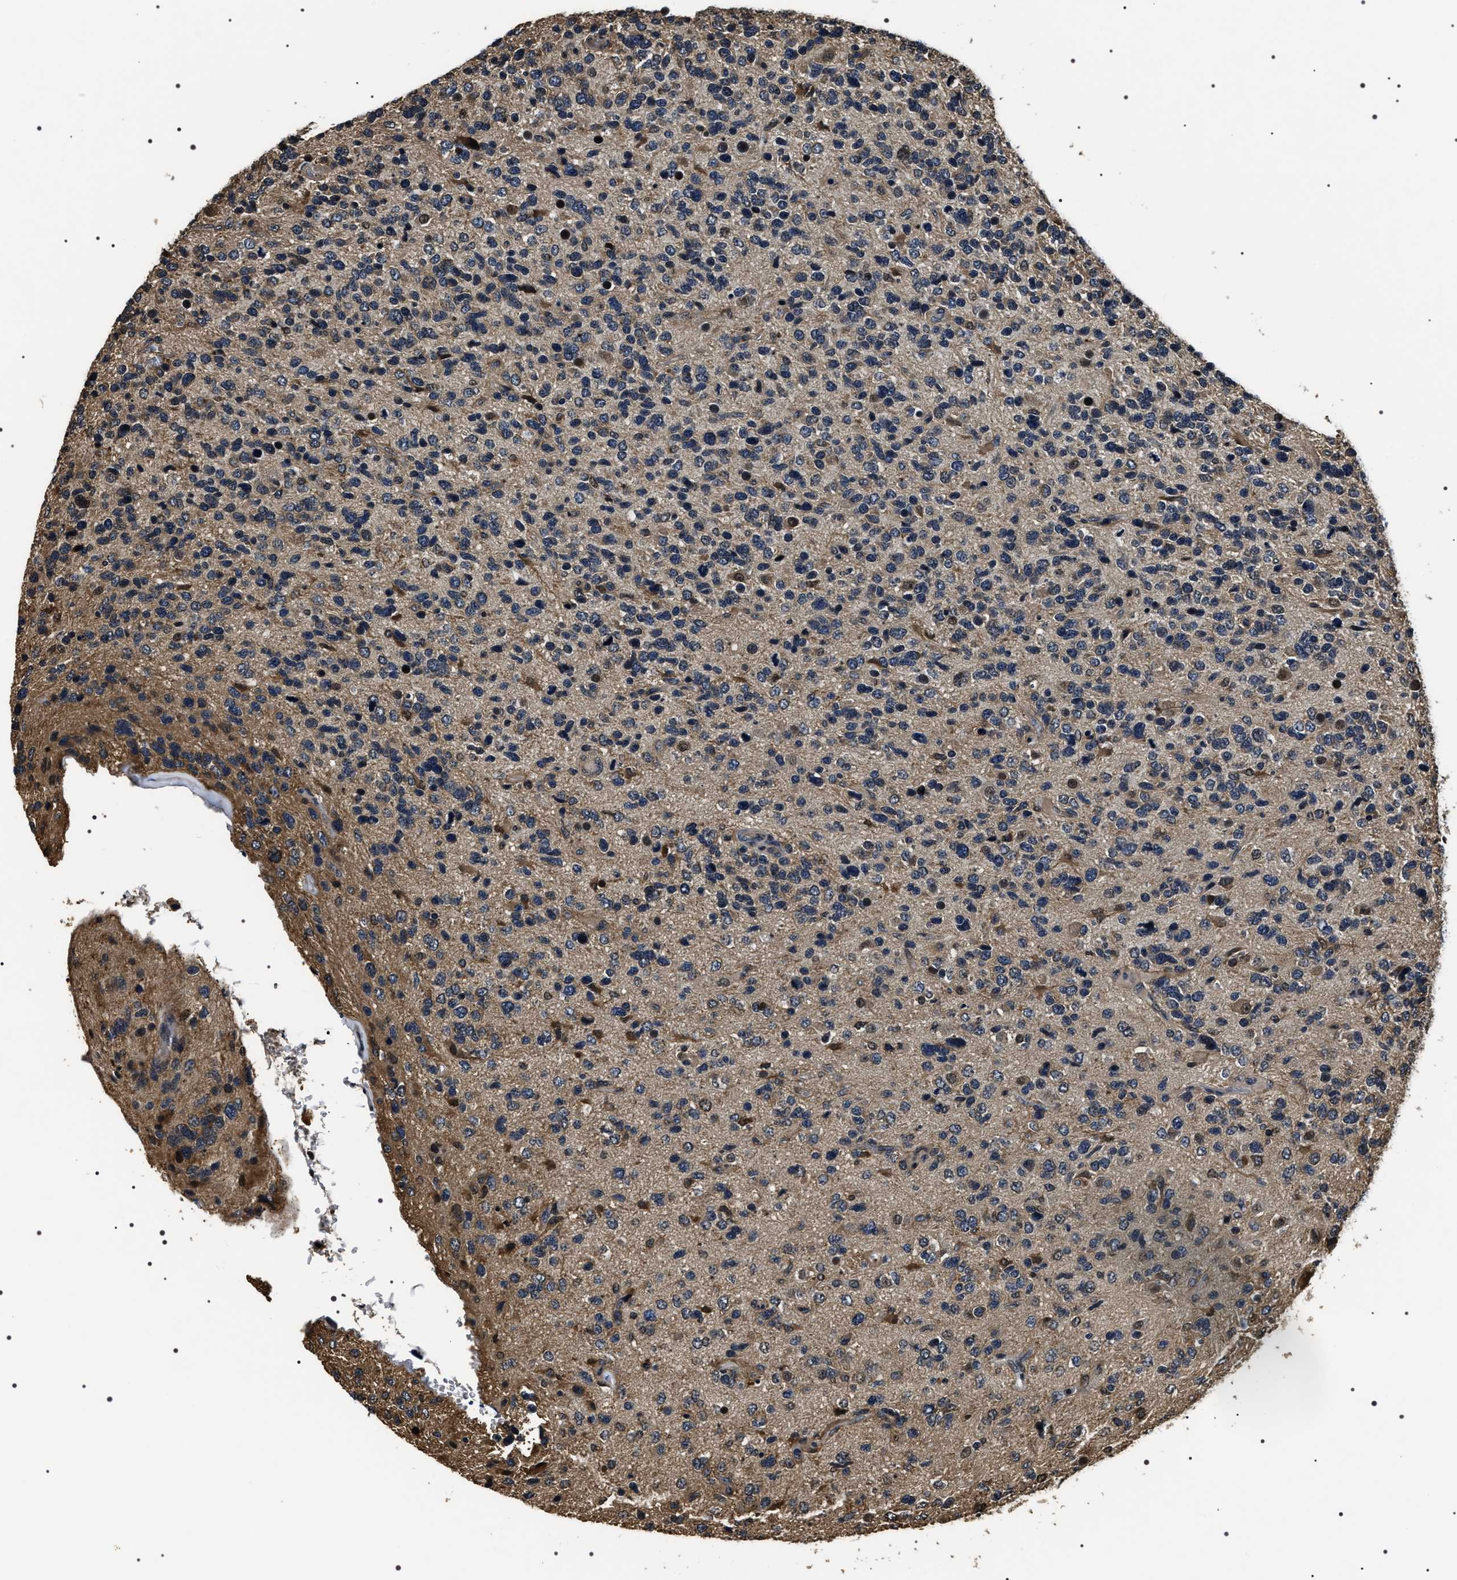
{"staining": {"intensity": "weak", "quantity": "<25%", "location": "cytoplasmic/membranous"}, "tissue": "glioma", "cell_type": "Tumor cells", "image_type": "cancer", "snomed": [{"axis": "morphology", "description": "Glioma, malignant, High grade"}, {"axis": "topography", "description": "Brain"}], "caption": "IHC histopathology image of human glioma stained for a protein (brown), which exhibits no expression in tumor cells. (DAB (3,3'-diaminobenzidine) immunohistochemistry visualized using brightfield microscopy, high magnification).", "gene": "ARHGAP22", "patient": {"sex": "female", "age": 58}}